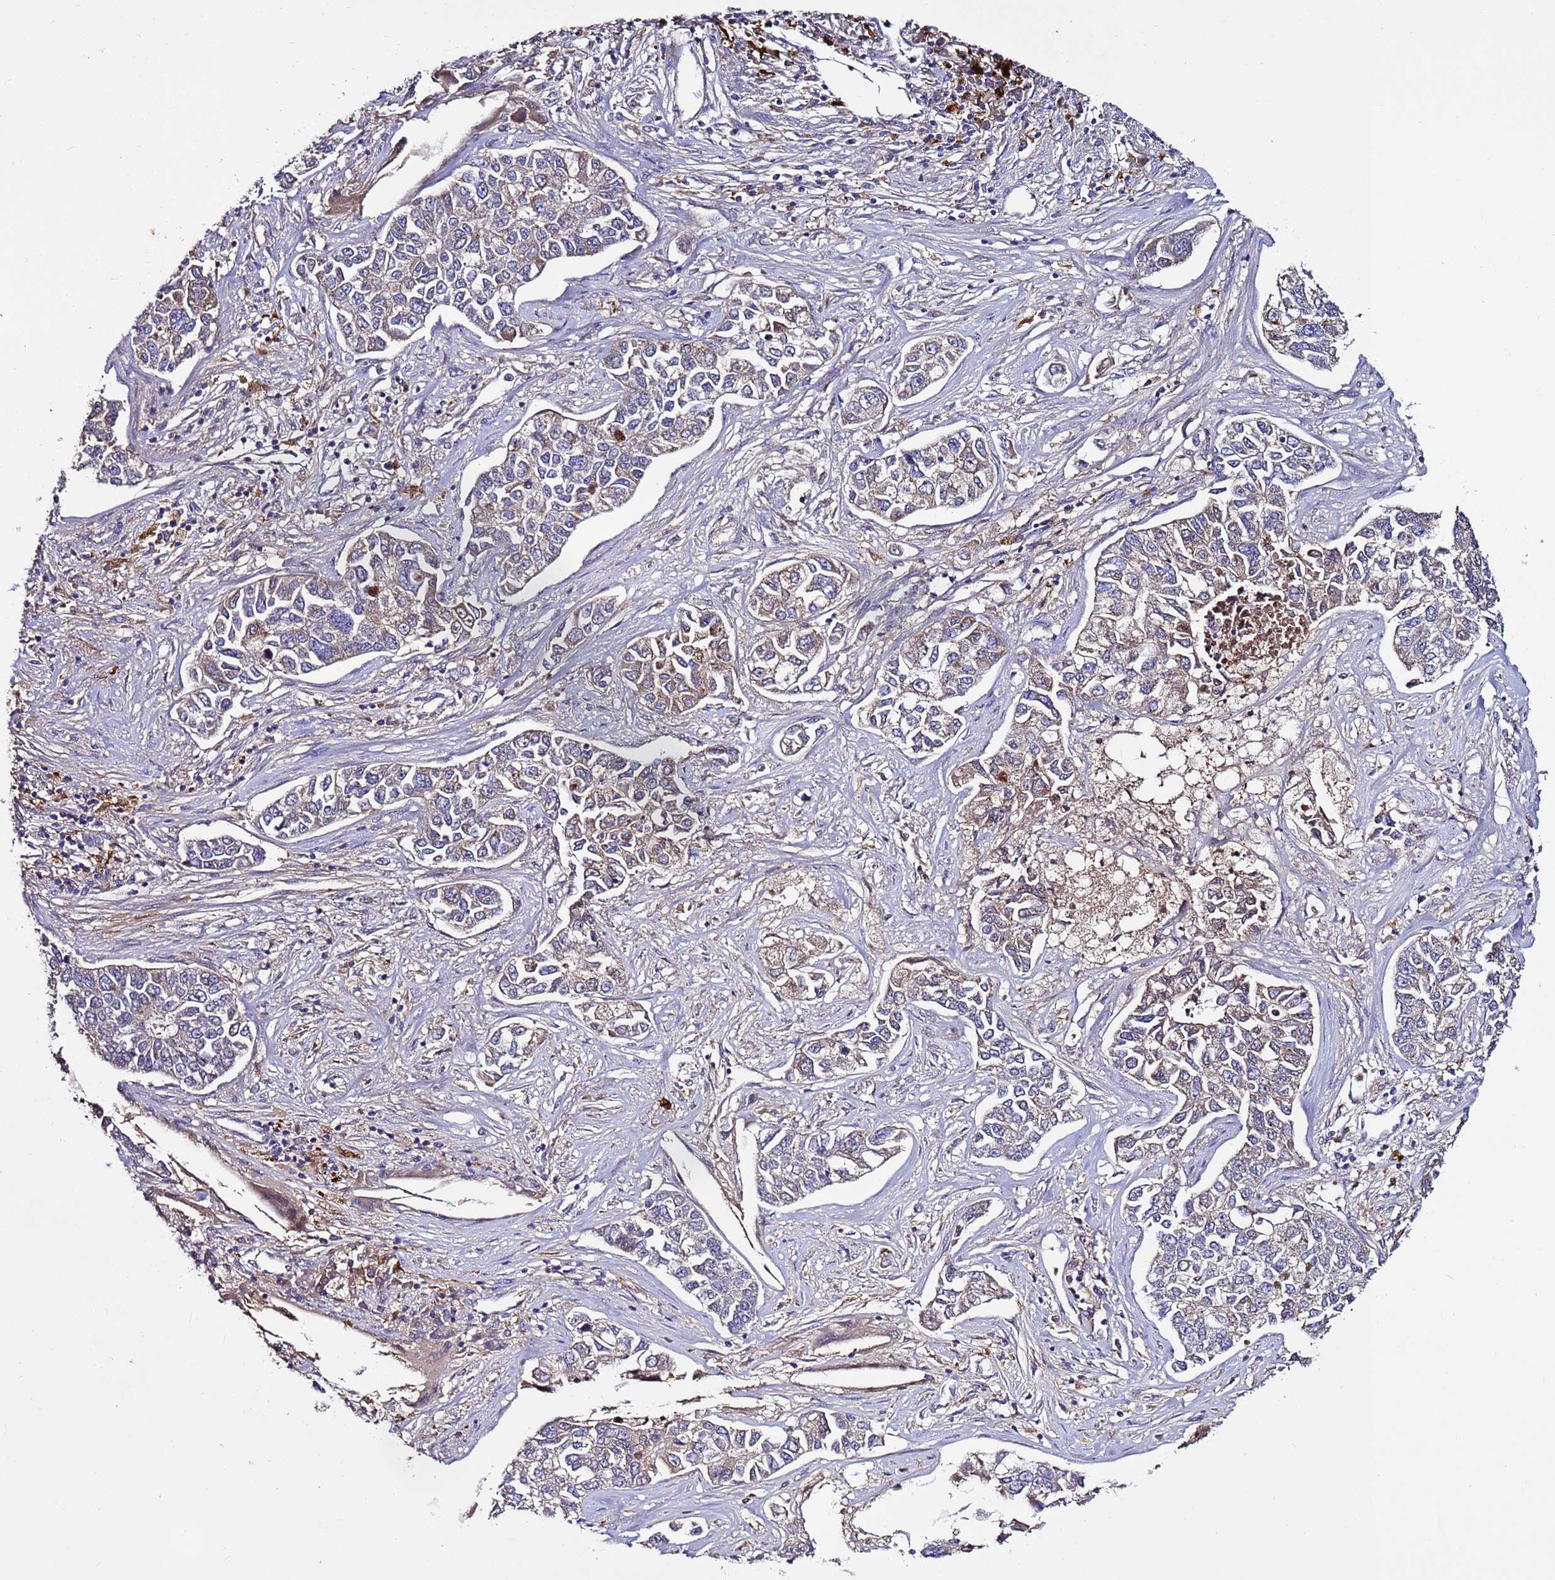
{"staining": {"intensity": "weak", "quantity": "<25%", "location": "cytoplasmic/membranous"}, "tissue": "lung cancer", "cell_type": "Tumor cells", "image_type": "cancer", "snomed": [{"axis": "morphology", "description": "Adenocarcinoma, NOS"}, {"axis": "topography", "description": "Lung"}], "caption": "Immunohistochemical staining of lung adenocarcinoma demonstrates no significant positivity in tumor cells. The staining is performed using DAB (3,3'-diaminobenzidine) brown chromogen with nuclei counter-stained in using hematoxylin.", "gene": "RPS15A", "patient": {"sex": "male", "age": 49}}